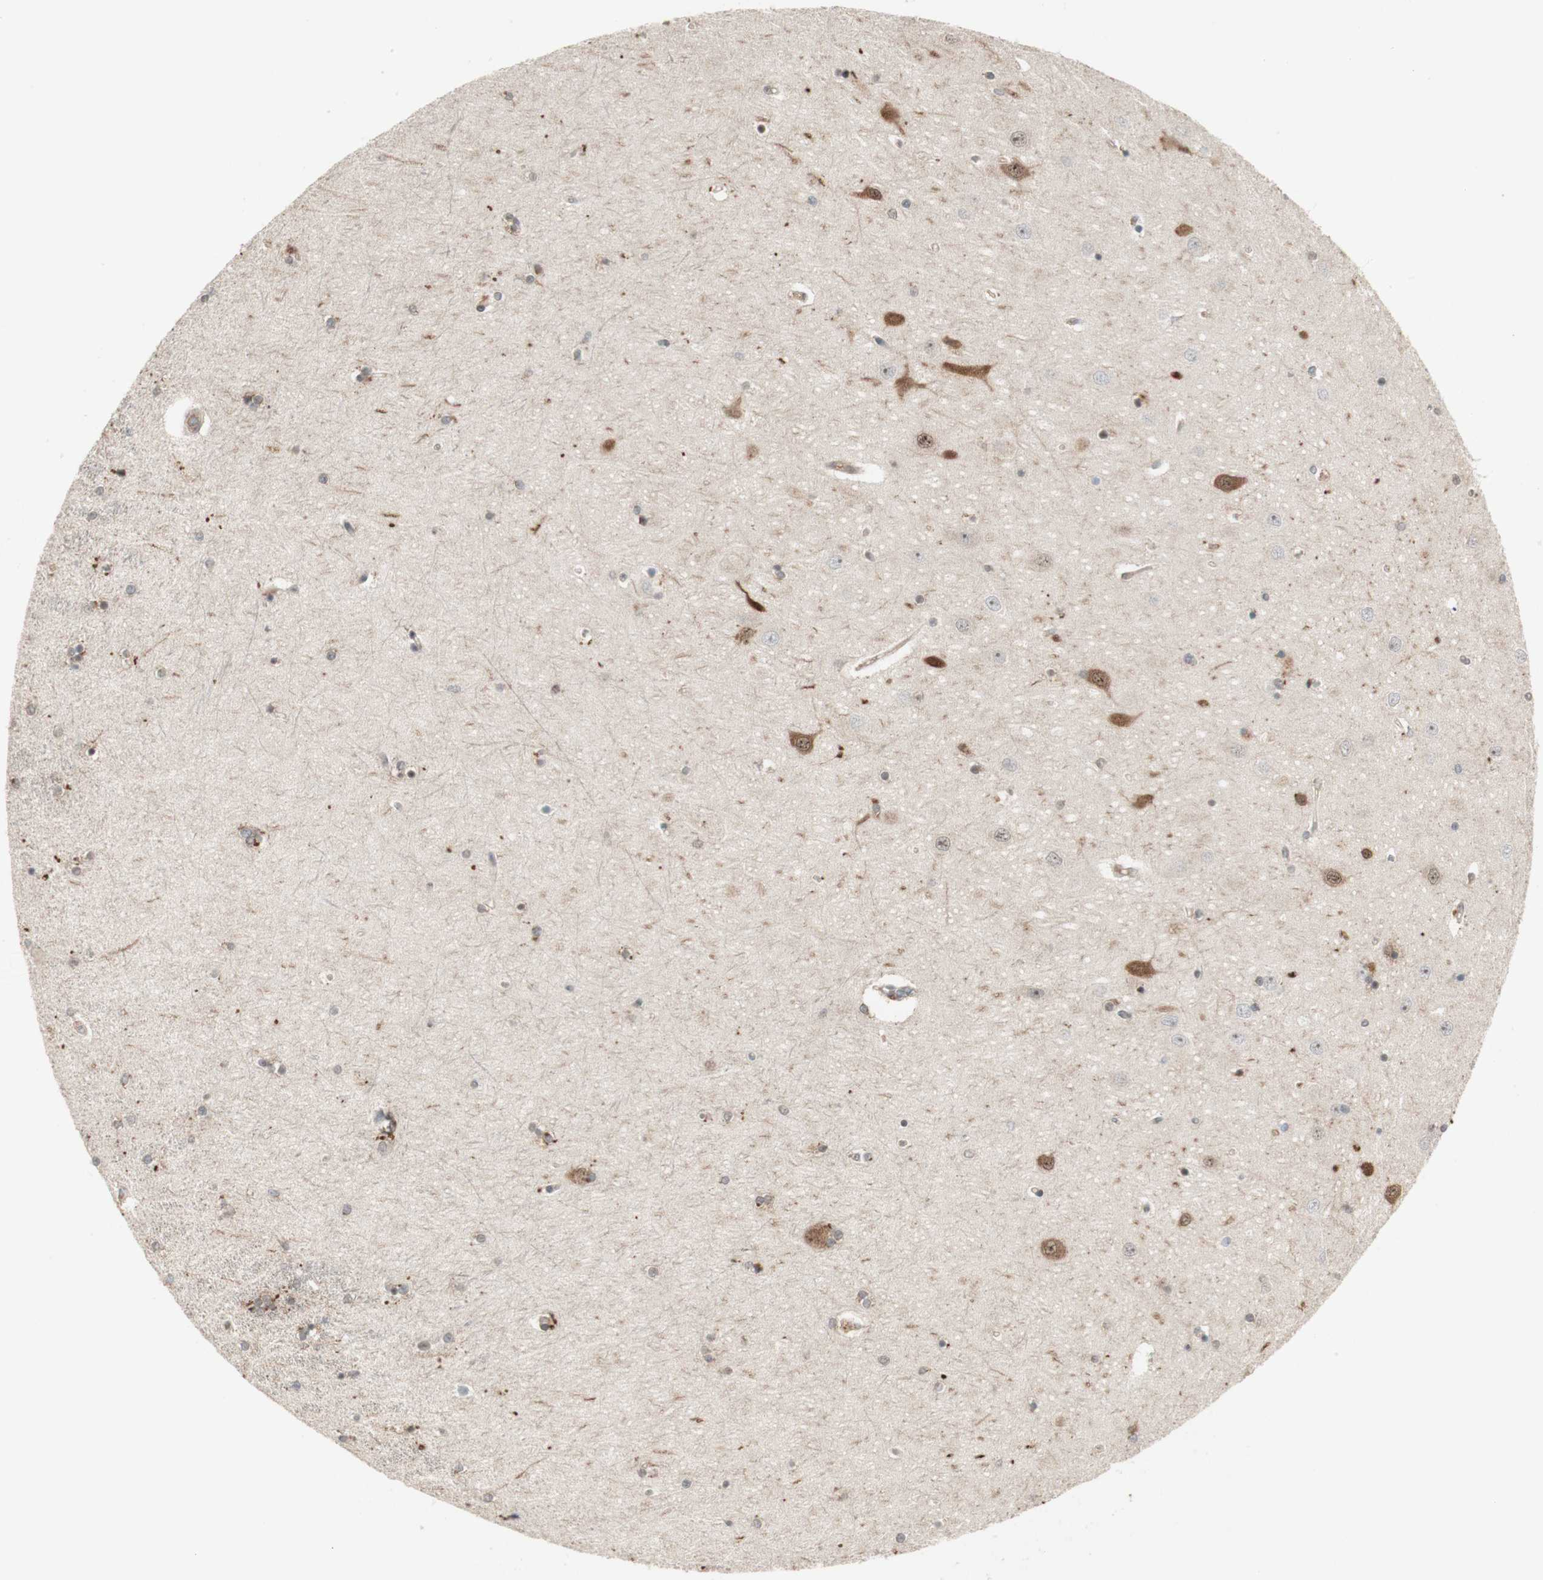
{"staining": {"intensity": "weak", "quantity": "<25%", "location": "cytoplasmic/membranous"}, "tissue": "hippocampus", "cell_type": "Glial cells", "image_type": "normal", "snomed": [{"axis": "morphology", "description": "Normal tissue, NOS"}, {"axis": "topography", "description": "Hippocampus"}], "caption": "This is an IHC histopathology image of benign hippocampus. There is no positivity in glial cells.", "gene": "CYLD", "patient": {"sex": "female", "age": 54}}